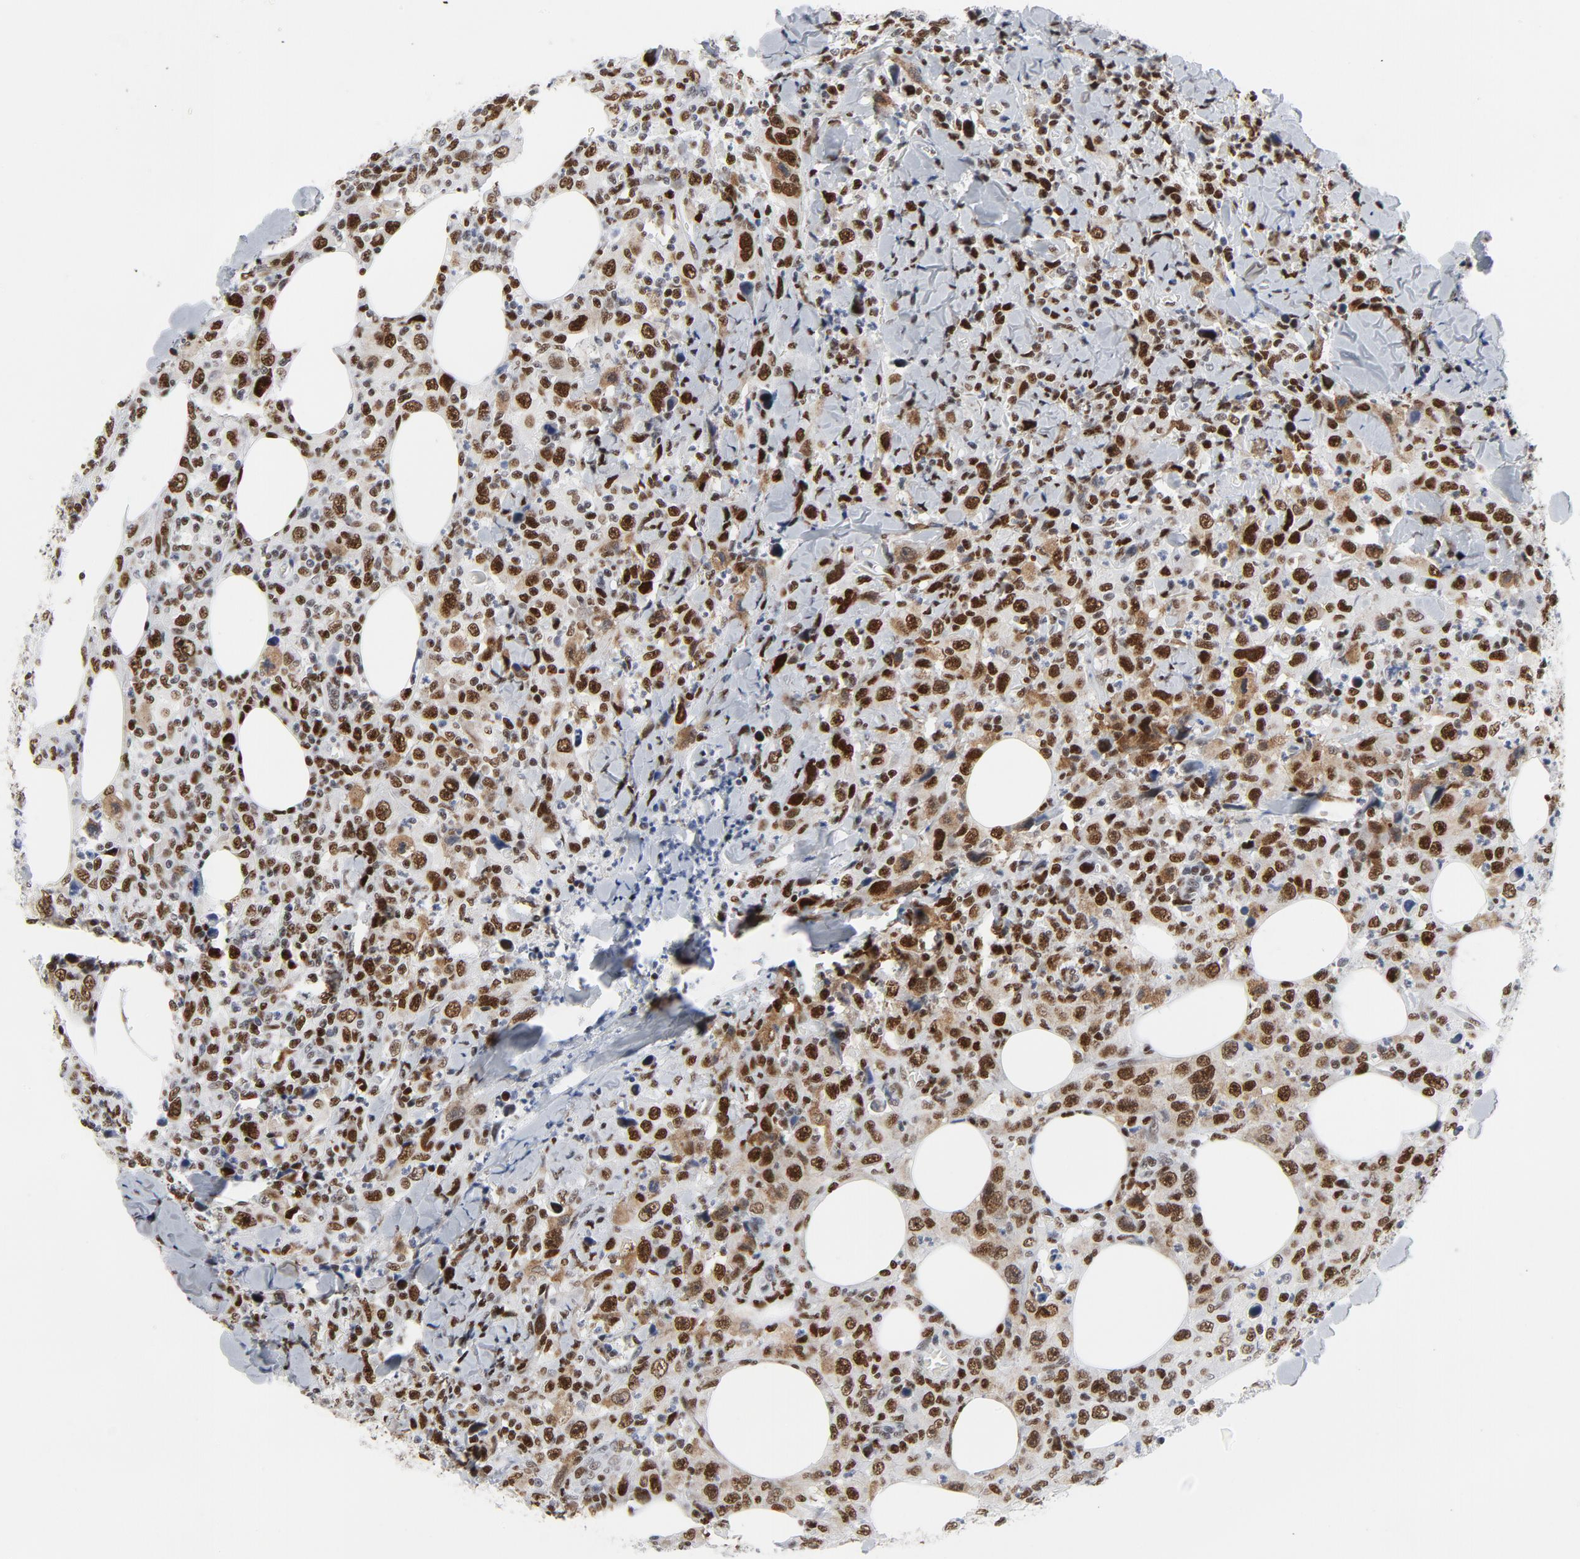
{"staining": {"intensity": "strong", "quantity": ">75%", "location": "cytoplasmic/membranous,nuclear"}, "tissue": "thyroid cancer", "cell_type": "Tumor cells", "image_type": "cancer", "snomed": [{"axis": "morphology", "description": "Carcinoma, NOS"}, {"axis": "topography", "description": "Thyroid gland"}], "caption": "The immunohistochemical stain shows strong cytoplasmic/membranous and nuclear staining in tumor cells of carcinoma (thyroid) tissue. Ihc stains the protein in brown and the nuclei are stained blue.", "gene": "POLD1", "patient": {"sex": "female", "age": 77}}